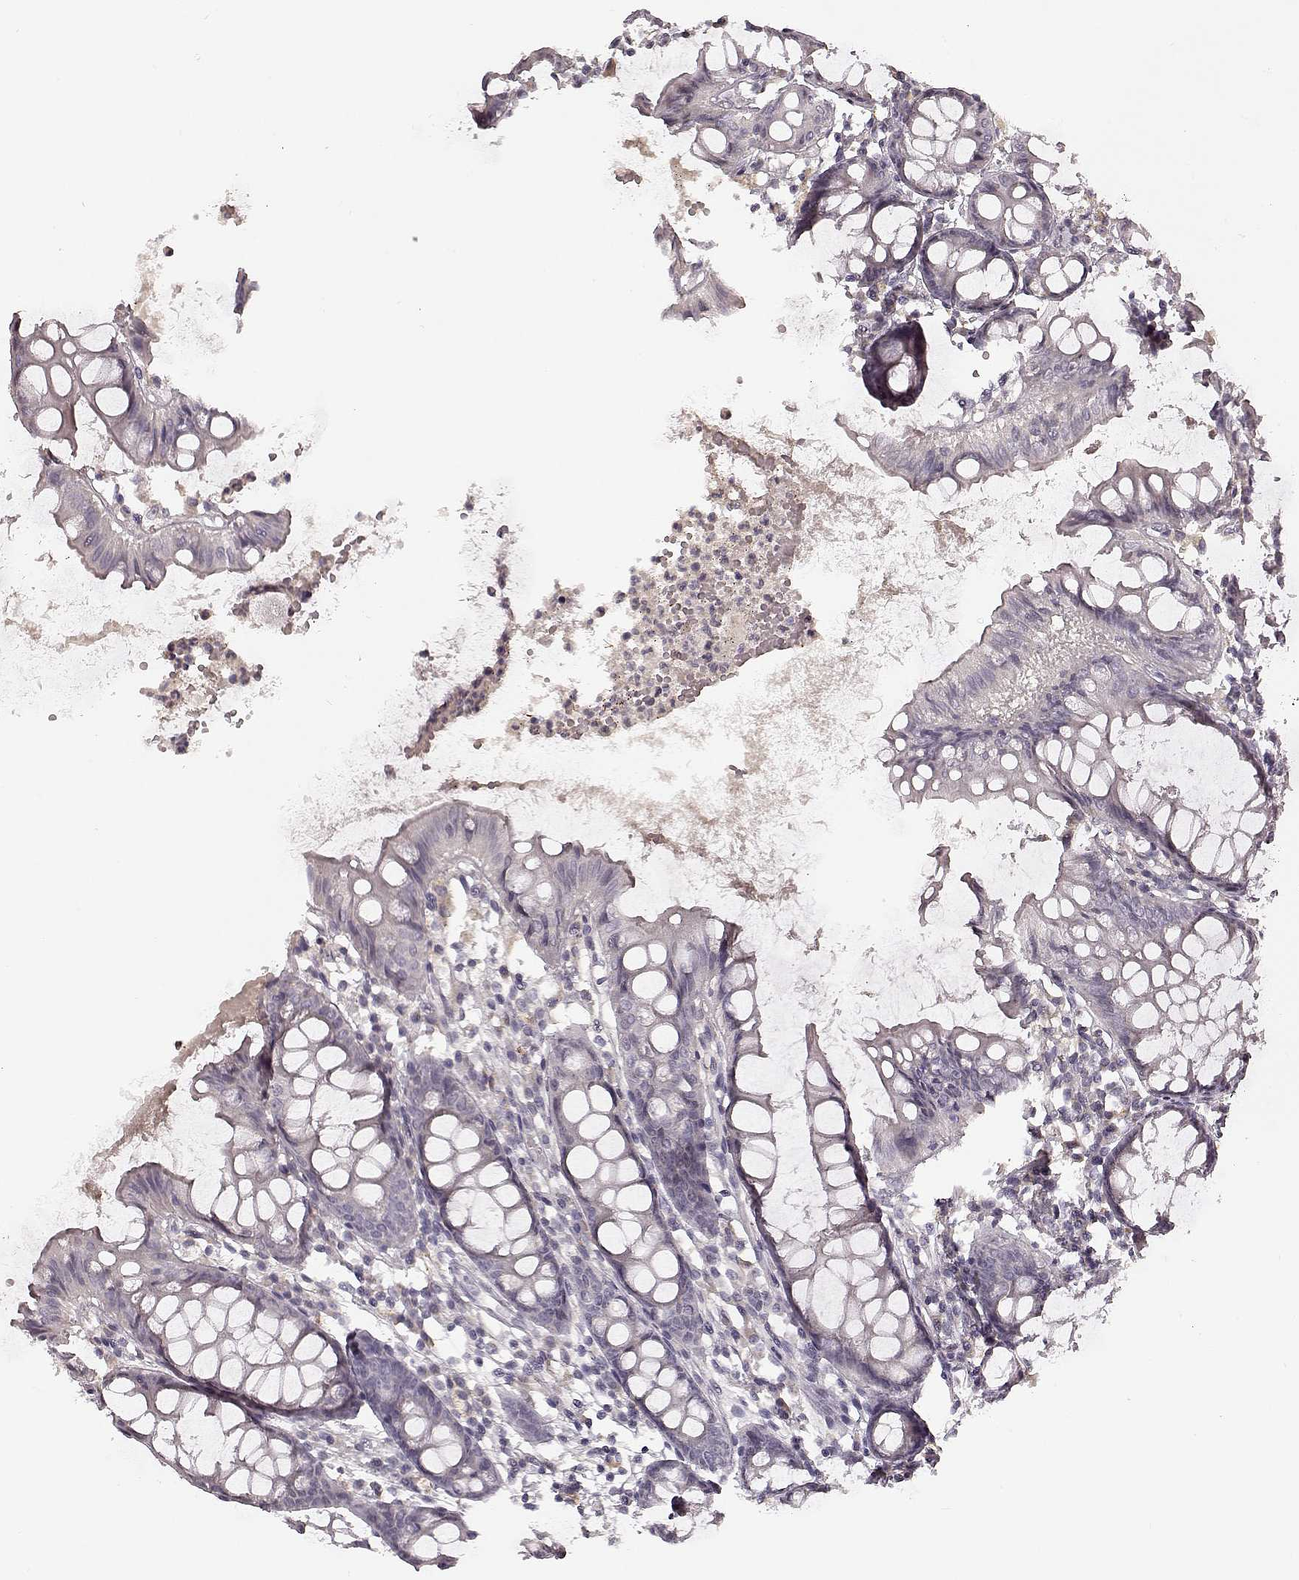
{"staining": {"intensity": "negative", "quantity": "none", "location": "none"}, "tissue": "colon", "cell_type": "Endothelial cells", "image_type": "normal", "snomed": [{"axis": "morphology", "description": "Normal tissue, NOS"}, {"axis": "topography", "description": "Colon"}], "caption": "The micrograph shows no staining of endothelial cells in unremarkable colon.", "gene": "MIA", "patient": {"sex": "female", "age": 84}}